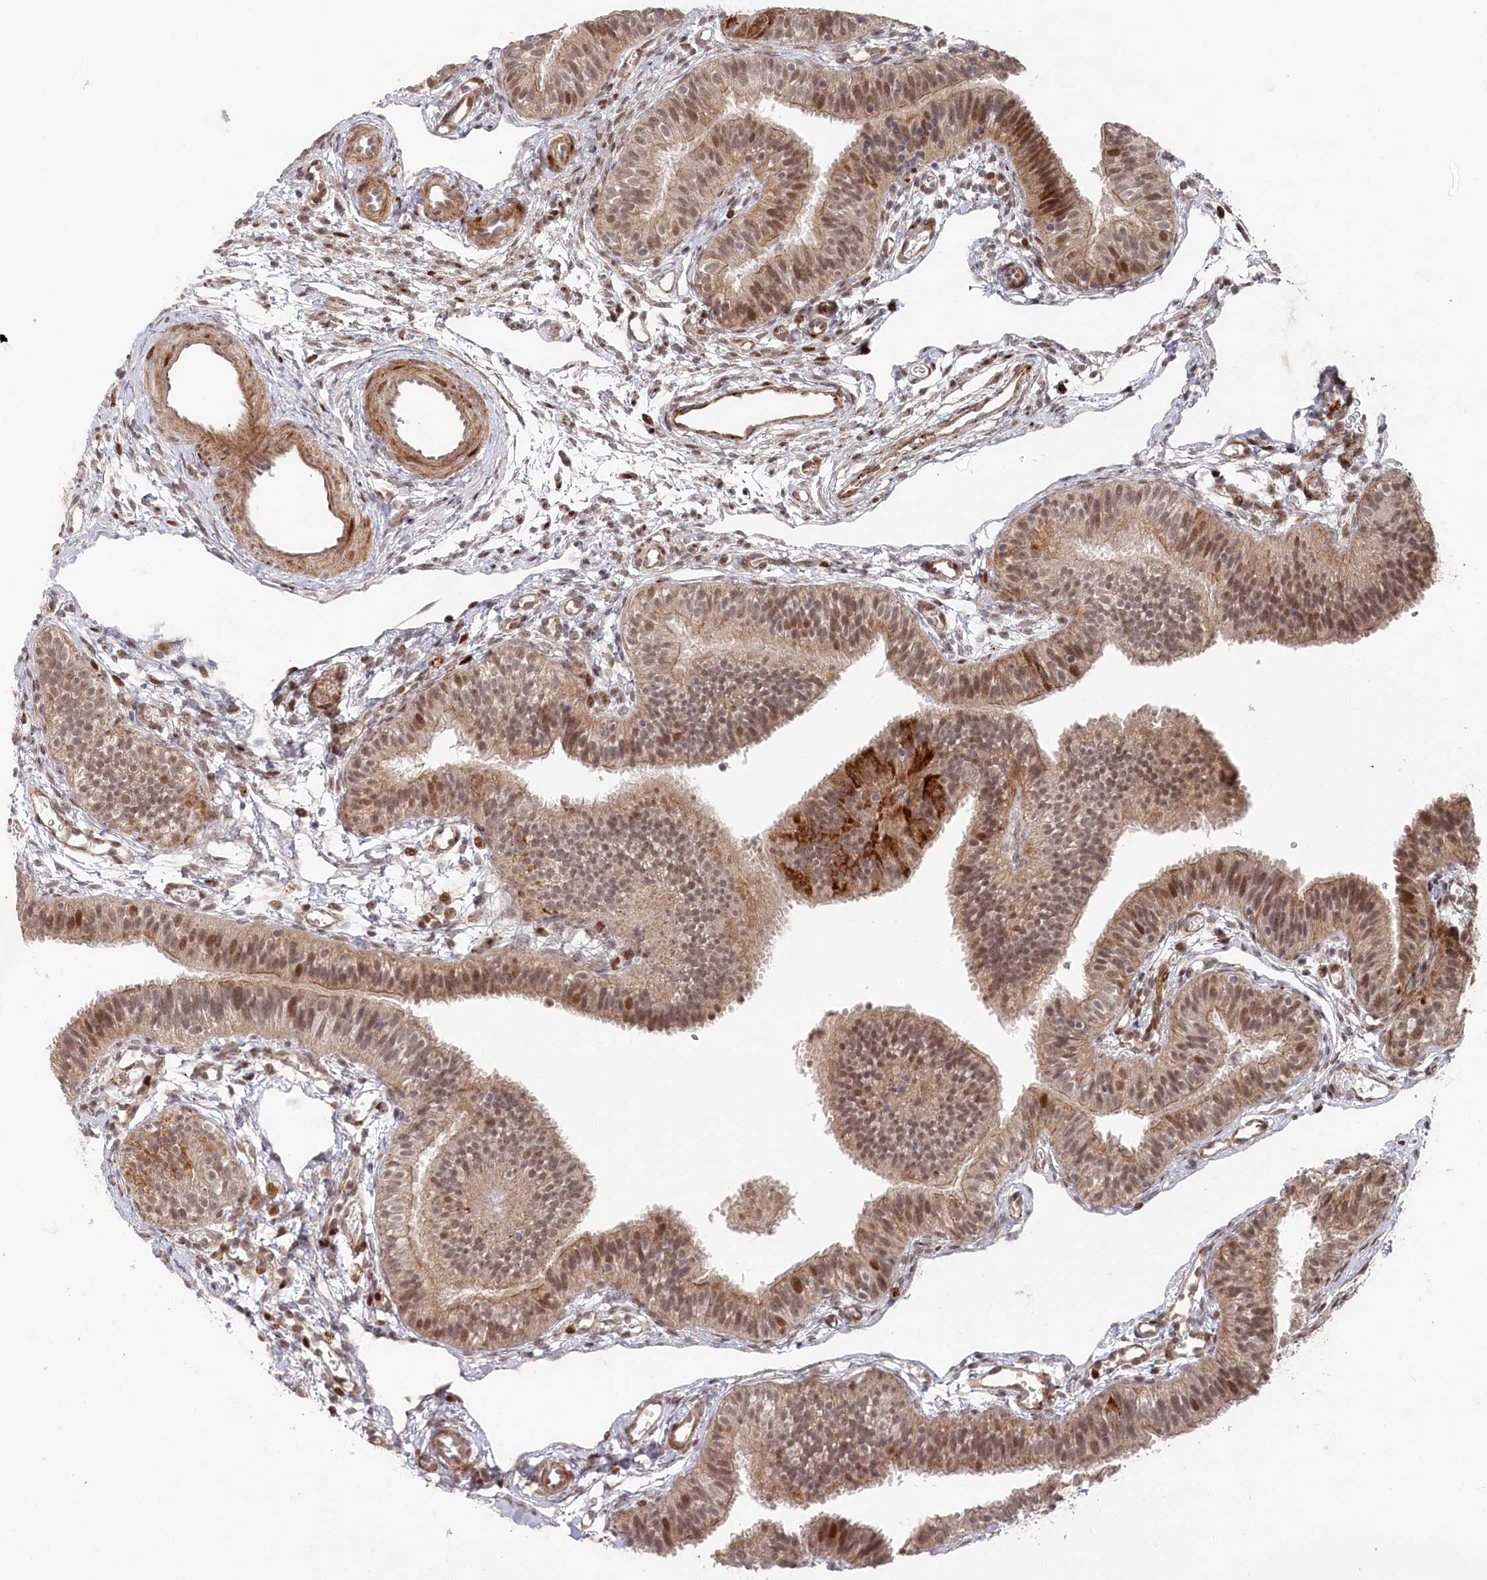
{"staining": {"intensity": "moderate", "quantity": ">75%", "location": "cytoplasmic/membranous,nuclear"}, "tissue": "fallopian tube", "cell_type": "Glandular cells", "image_type": "normal", "snomed": [{"axis": "morphology", "description": "Normal tissue, NOS"}, {"axis": "topography", "description": "Fallopian tube"}], "caption": "This photomicrograph demonstrates unremarkable fallopian tube stained with immunohistochemistry to label a protein in brown. The cytoplasmic/membranous,nuclear of glandular cells show moderate positivity for the protein. Nuclei are counter-stained blue.", "gene": "POLR3A", "patient": {"sex": "female", "age": 35}}